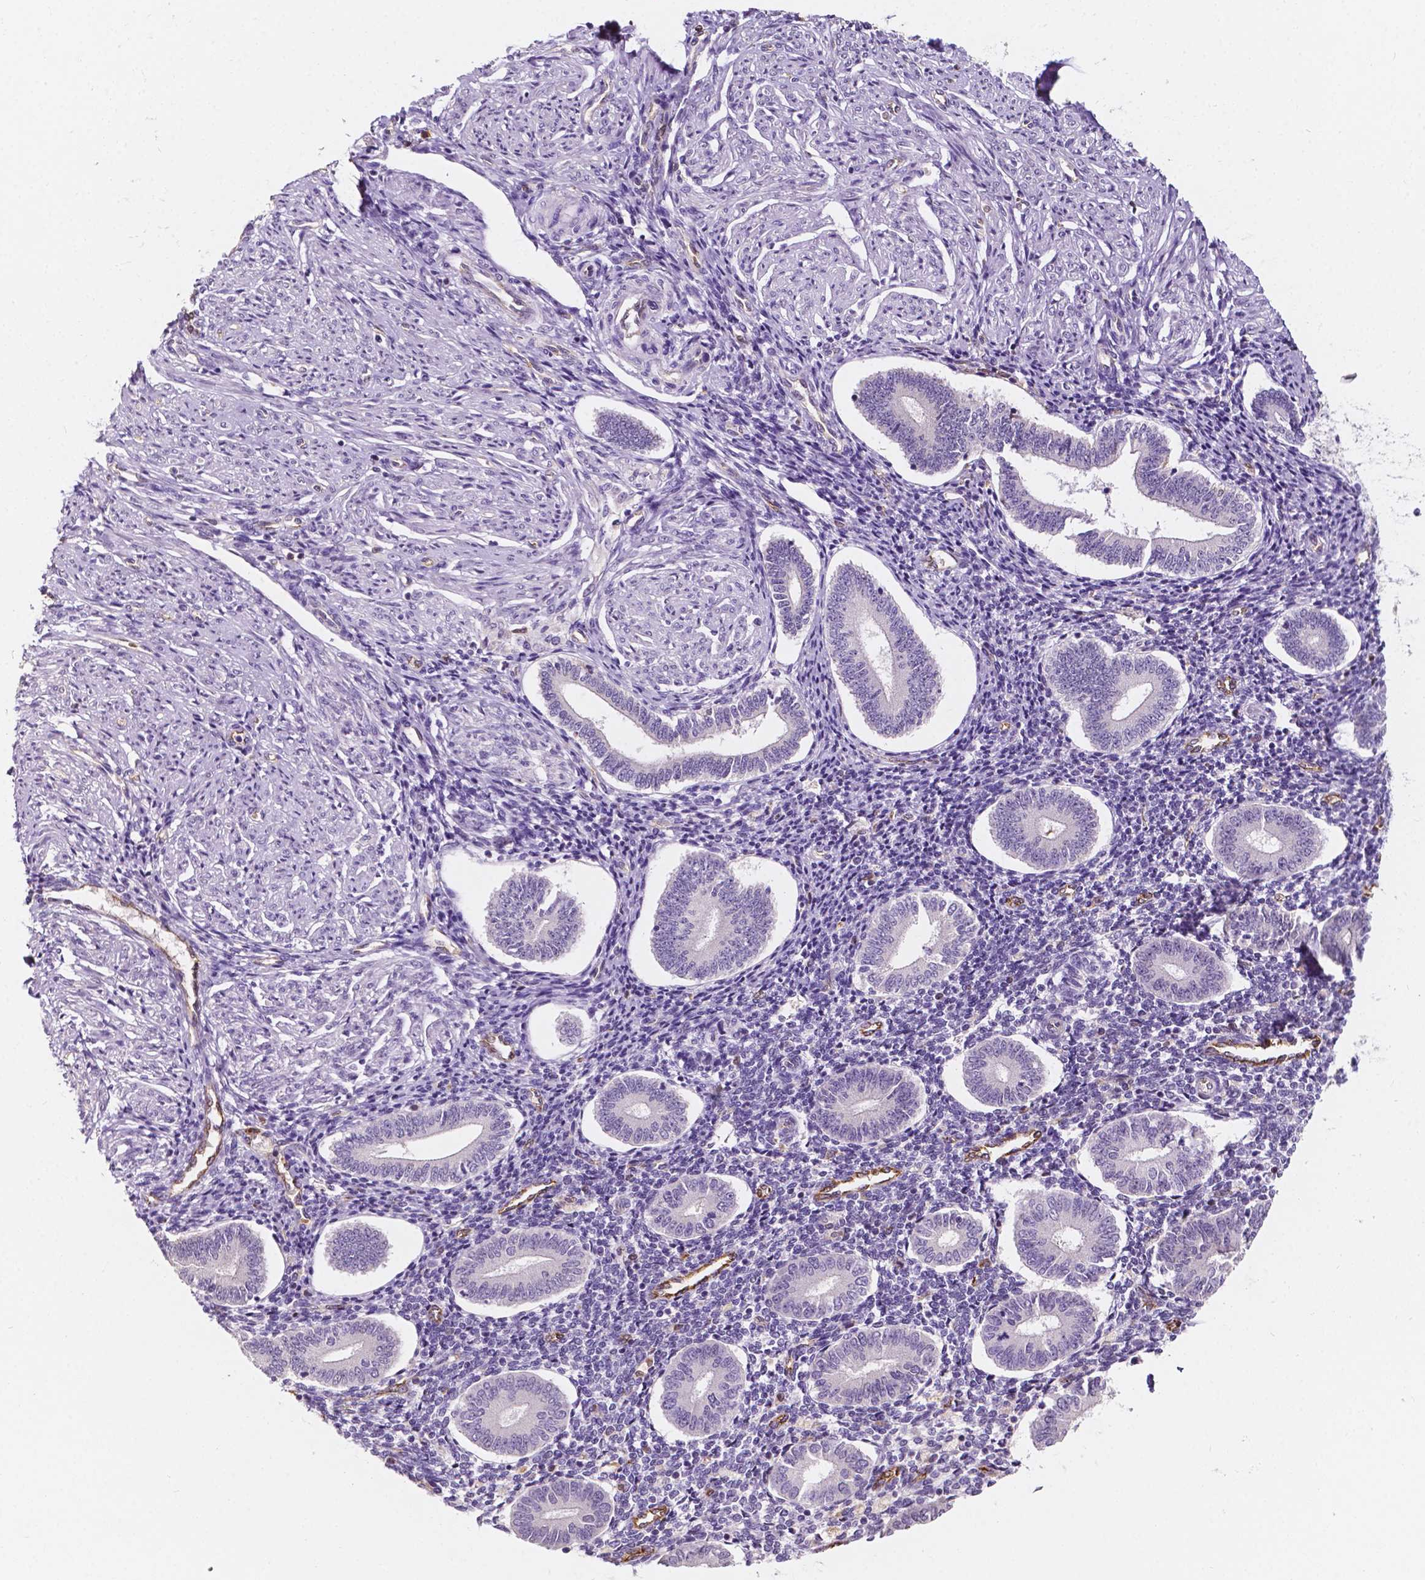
{"staining": {"intensity": "negative", "quantity": "none", "location": "none"}, "tissue": "endometrium", "cell_type": "Cells in endometrial stroma", "image_type": "normal", "snomed": [{"axis": "morphology", "description": "Normal tissue, NOS"}, {"axis": "topography", "description": "Endometrium"}], "caption": "Cells in endometrial stroma are negative for brown protein staining in unremarkable endometrium.", "gene": "SLC22A4", "patient": {"sex": "female", "age": 40}}